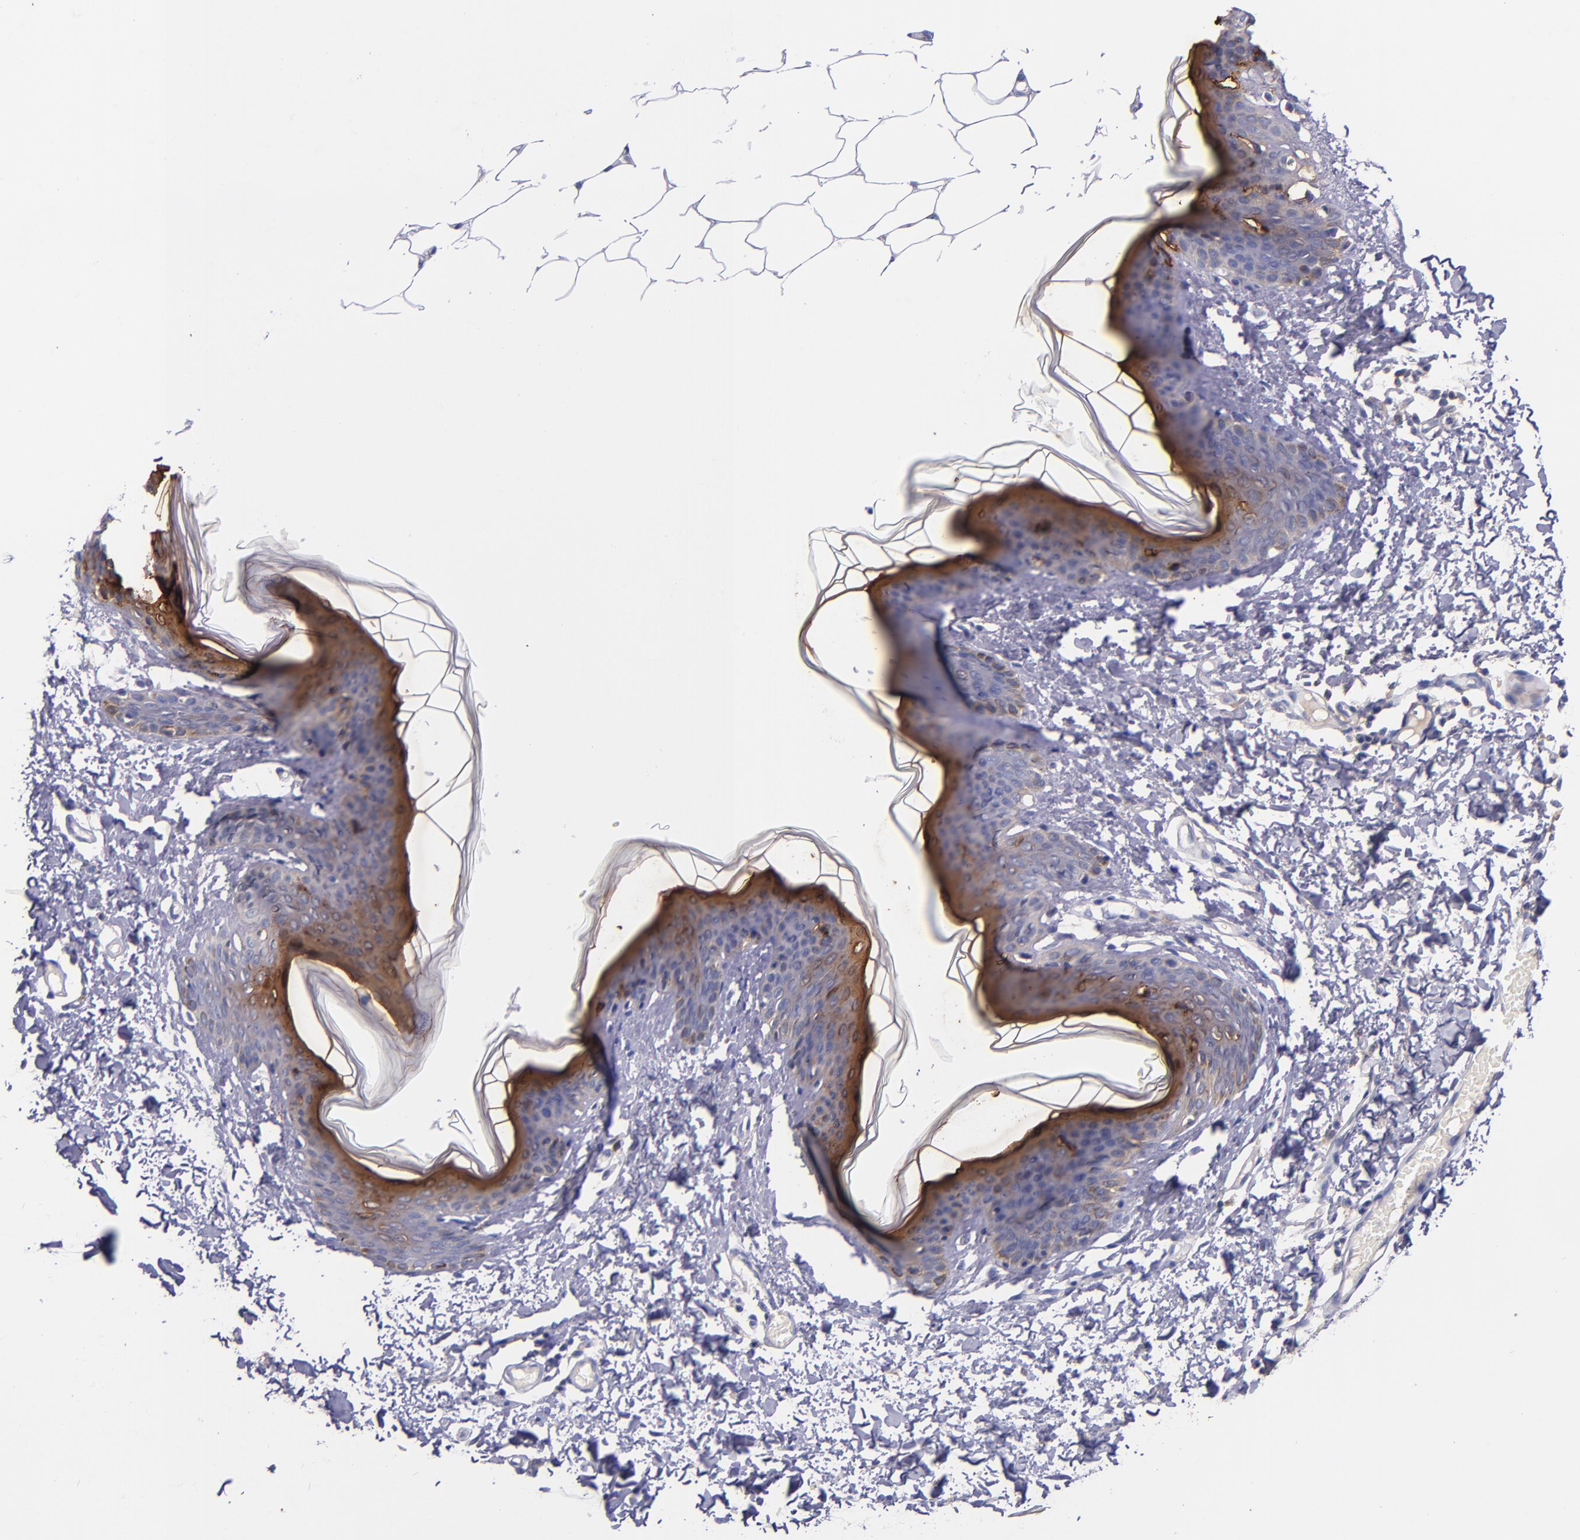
{"staining": {"intensity": "negative", "quantity": "none", "location": "none"}, "tissue": "skin", "cell_type": "Fibroblasts", "image_type": "normal", "snomed": [{"axis": "morphology", "description": "Normal tissue, NOS"}, {"axis": "topography", "description": "Skin"}], "caption": "A photomicrograph of human skin is negative for staining in fibroblasts. (Immunohistochemistry, brightfield microscopy, high magnification).", "gene": "IVL", "patient": {"sex": "female", "age": 17}}